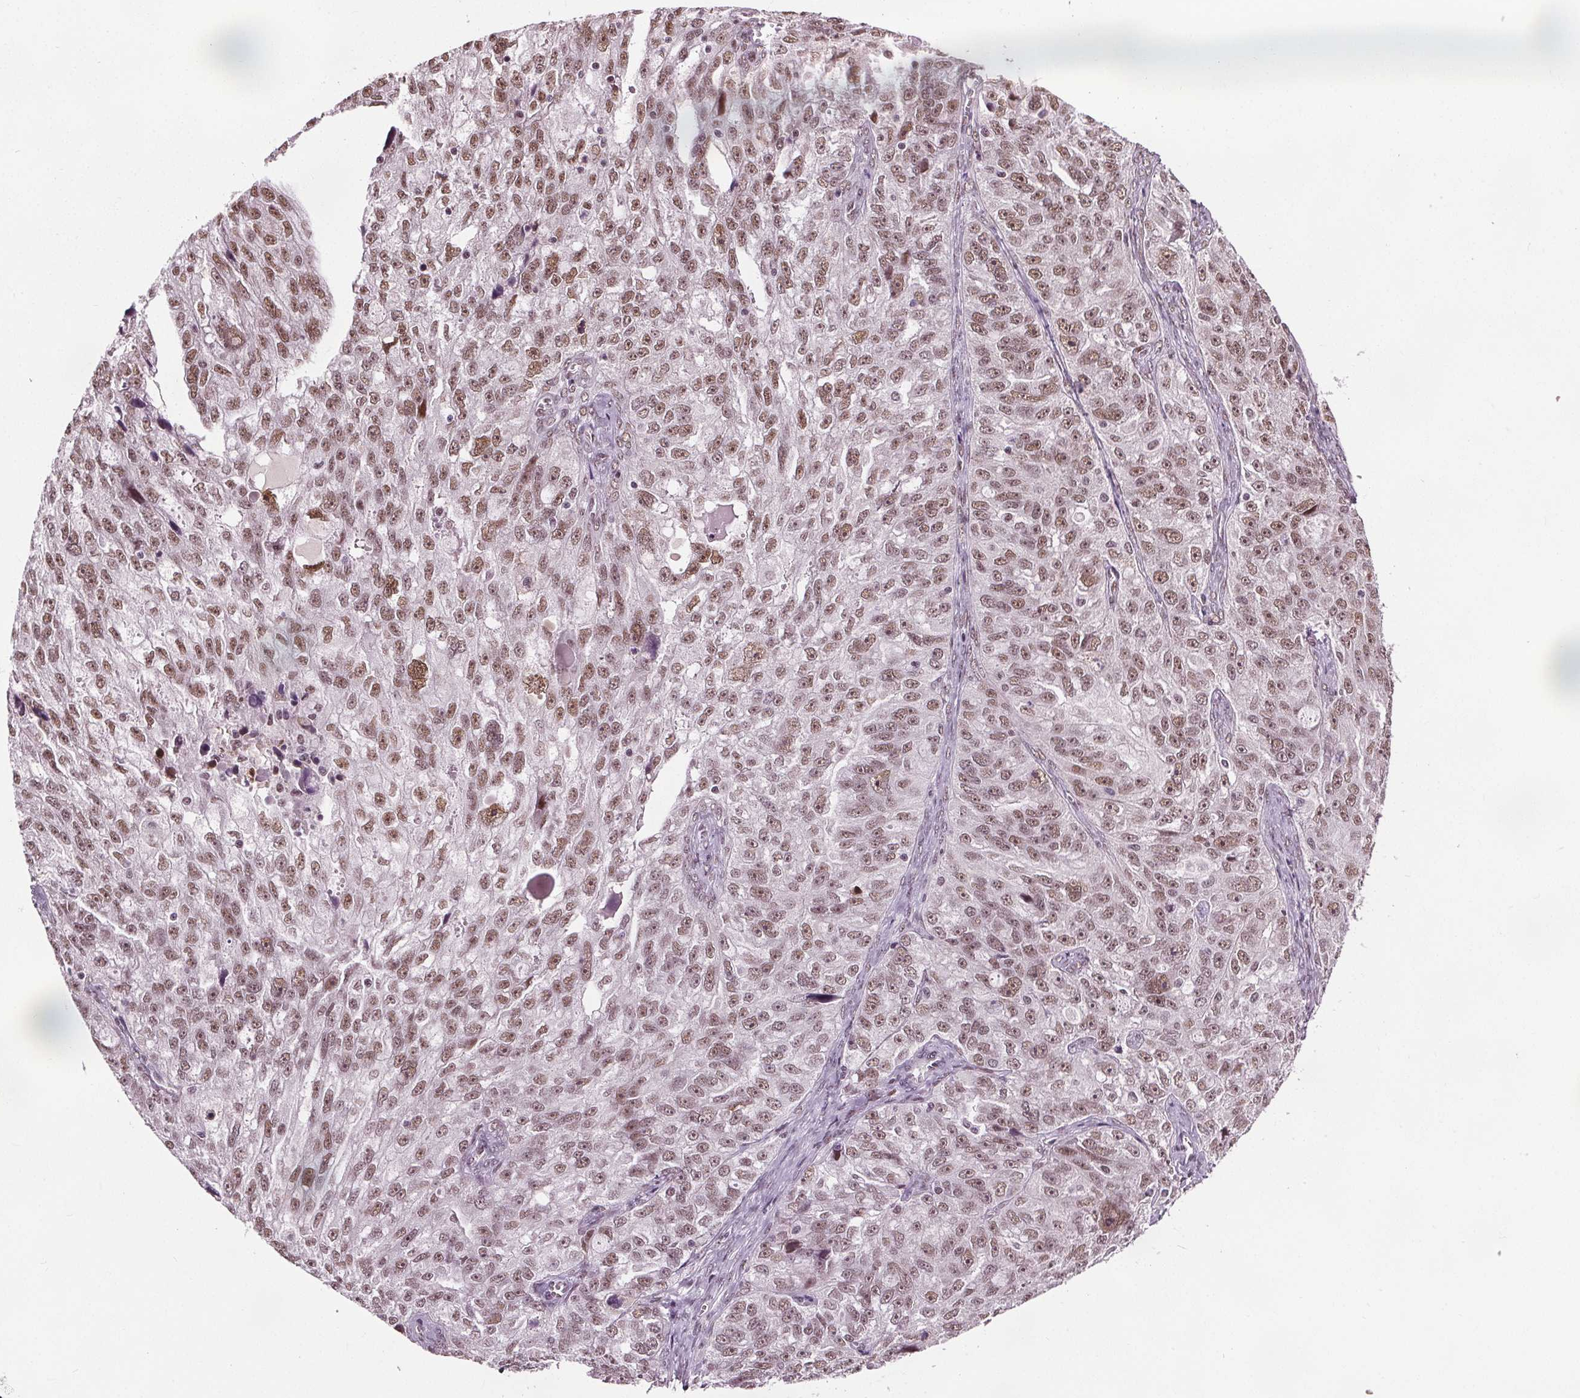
{"staining": {"intensity": "moderate", "quantity": ">75%", "location": "nuclear"}, "tissue": "ovarian cancer", "cell_type": "Tumor cells", "image_type": "cancer", "snomed": [{"axis": "morphology", "description": "Cystadenocarcinoma, serous, NOS"}, {"axis": "topography", "description": "Ovary"}], "caption": "Ovarian serous cystadenocarcinoma stained with immunohistochemistry (IHC) displays moderate nuclear expression in approximately >75% of tumor cells. The staining was performed using DAB, with brown indicating positive protein expression. Nuclei are stained blue with hematoxylin.", "gene": "IWS1", "patient": {"sex": "female", "age": 51}}